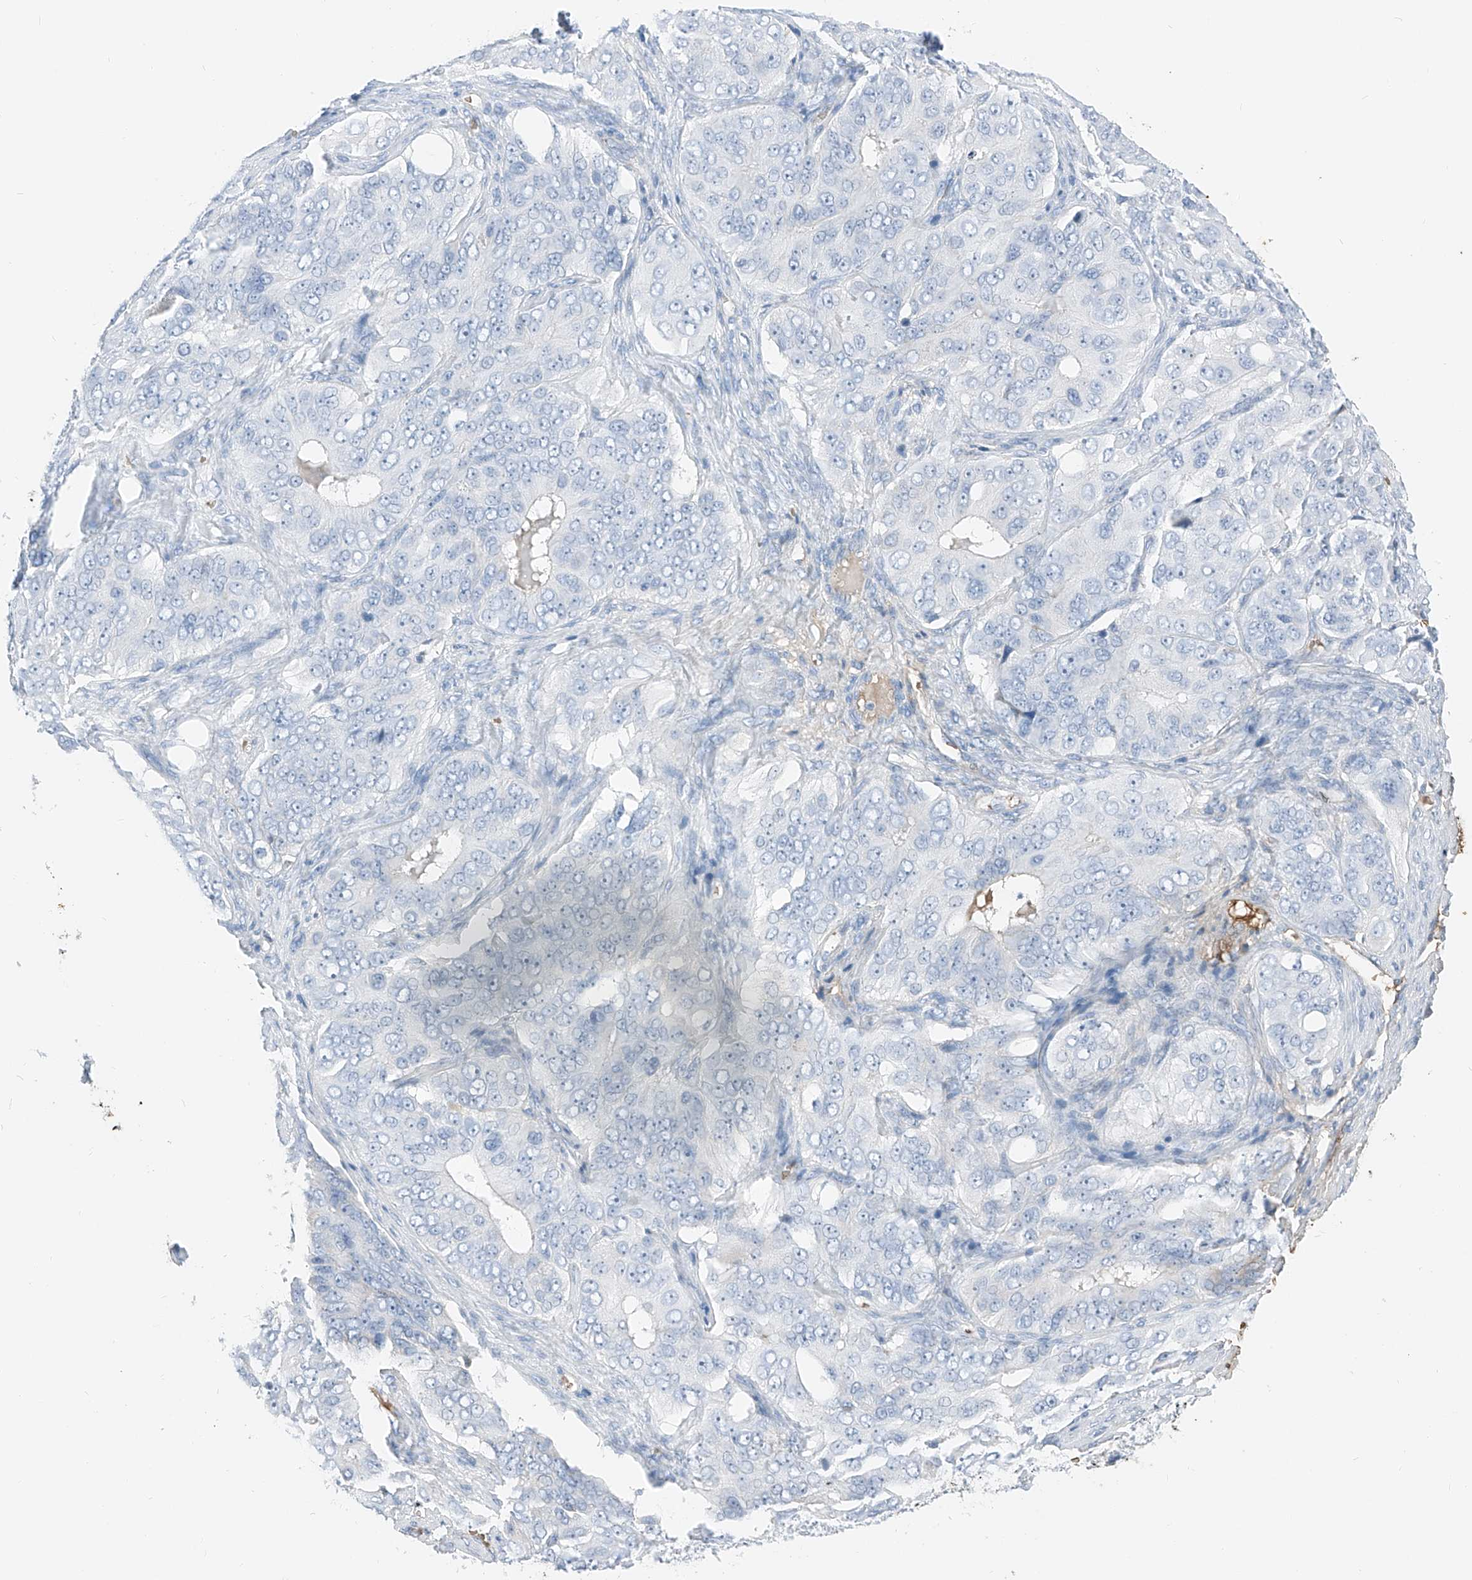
{"staining": {"intensity": "negative", "quantity": "none", "location": "none"}, "tissue": "ovarian cancer", "cell_type": "Tumor cells", "image_type": "cancer", "snomed": [{"axis": "morphology", "description": "Carcinoma, endometroid"}, {"axis": "topography", "description": "Ovary"}], "caption": "IHC of endometroid carcinoma (ovarian) reveals no positivity in tumor cells.", "gene": "PRSS23", "patient": {"sex": "female", "age": 51}}